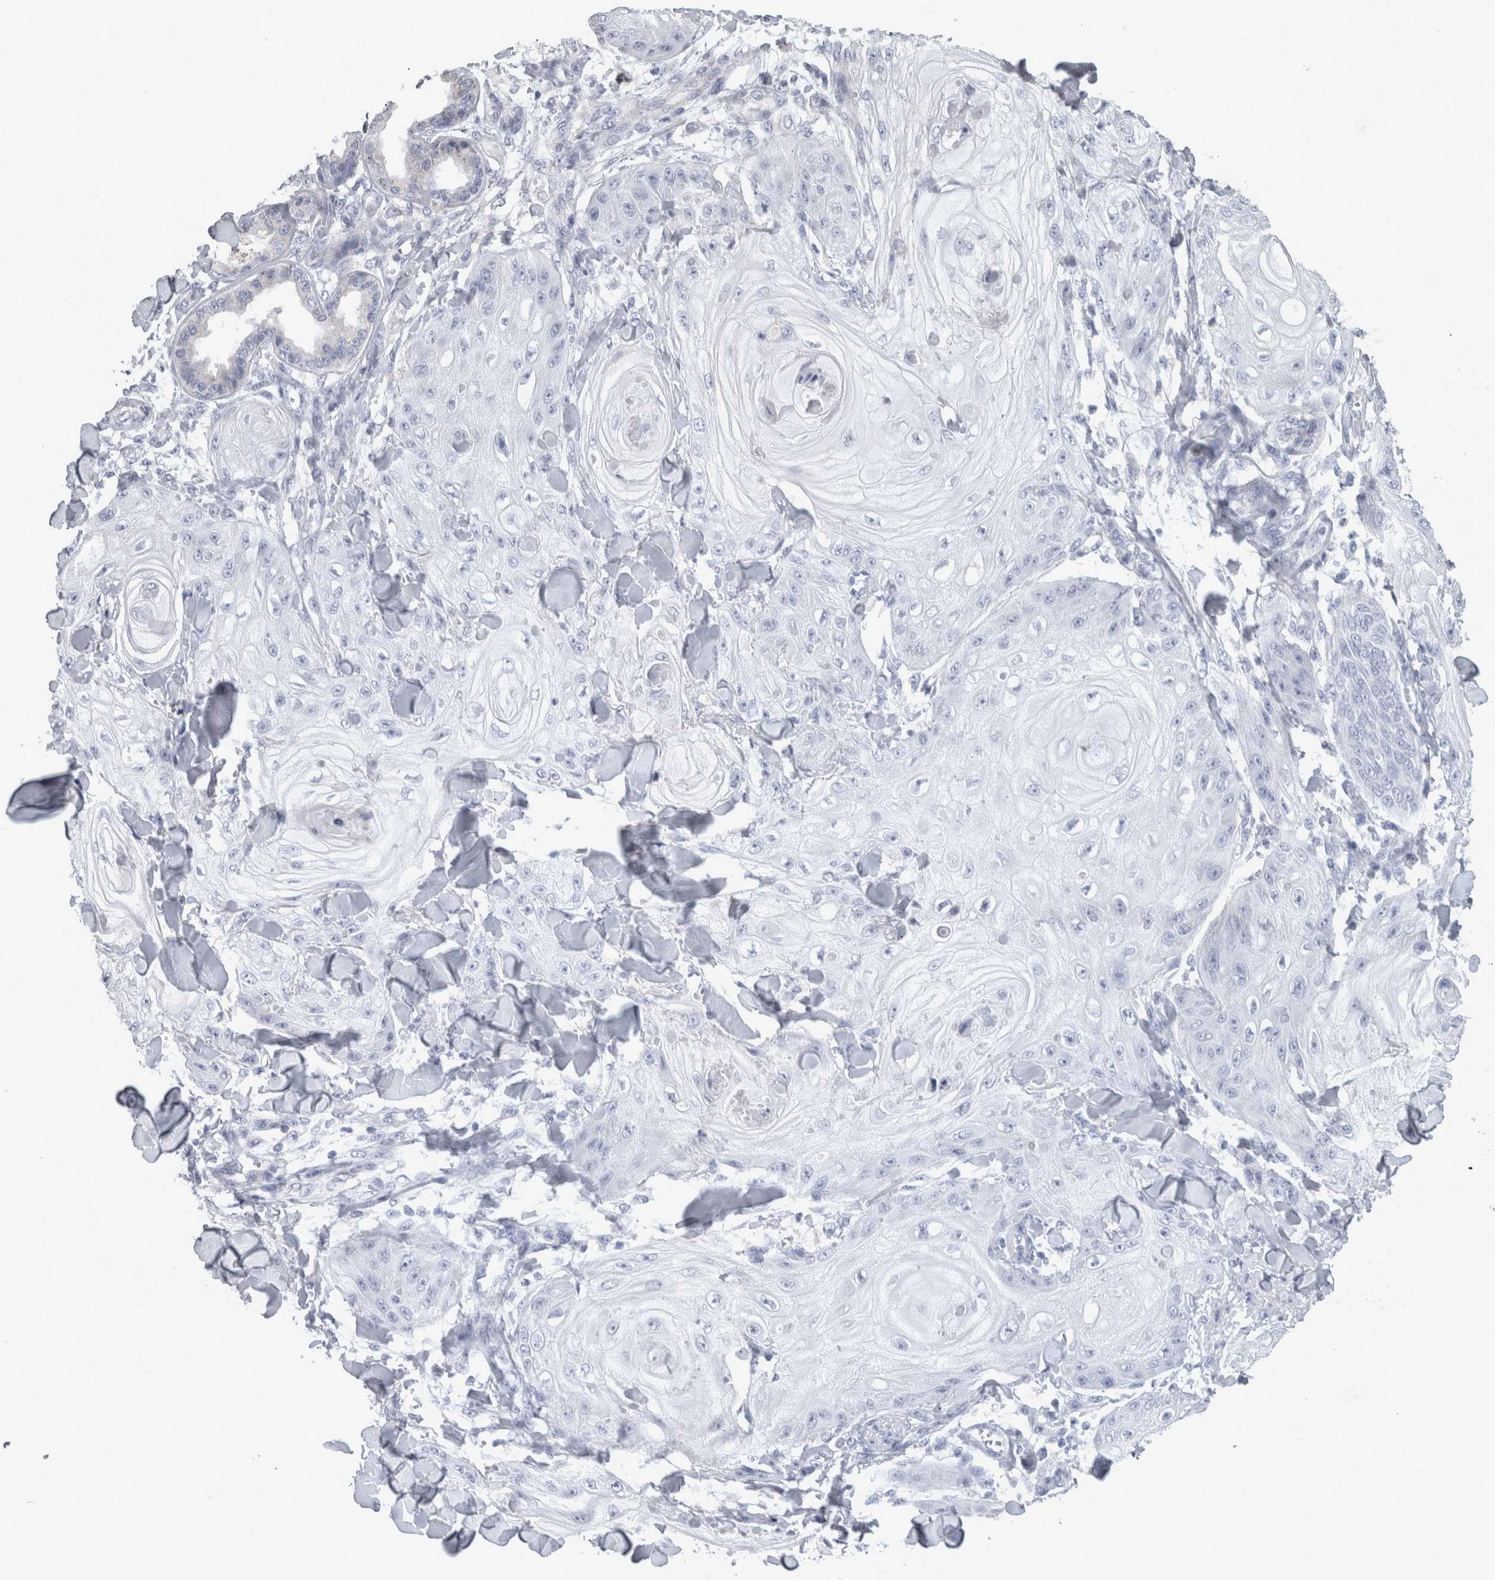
{"staining": {"intensity": "negative", "quantity": "none", "location": "none"}, "tissue": "skin cancer", "cell_type": "Tumor cells", "image_type": "cancer", "snomed": [{"axis": "morphology", "description": "Squamous cell carcinoma, NOS"}, {"axis": "topography", "description": "Skin"}], "caption": "This is a photomicrograph of immunohistochemistry (IHC) staining of skin cancer (squamous cell carcinoma), which shows no positivity in tumor cells.", "gene": "TCAP", "patient": {"sex": "male", "age": 74}}